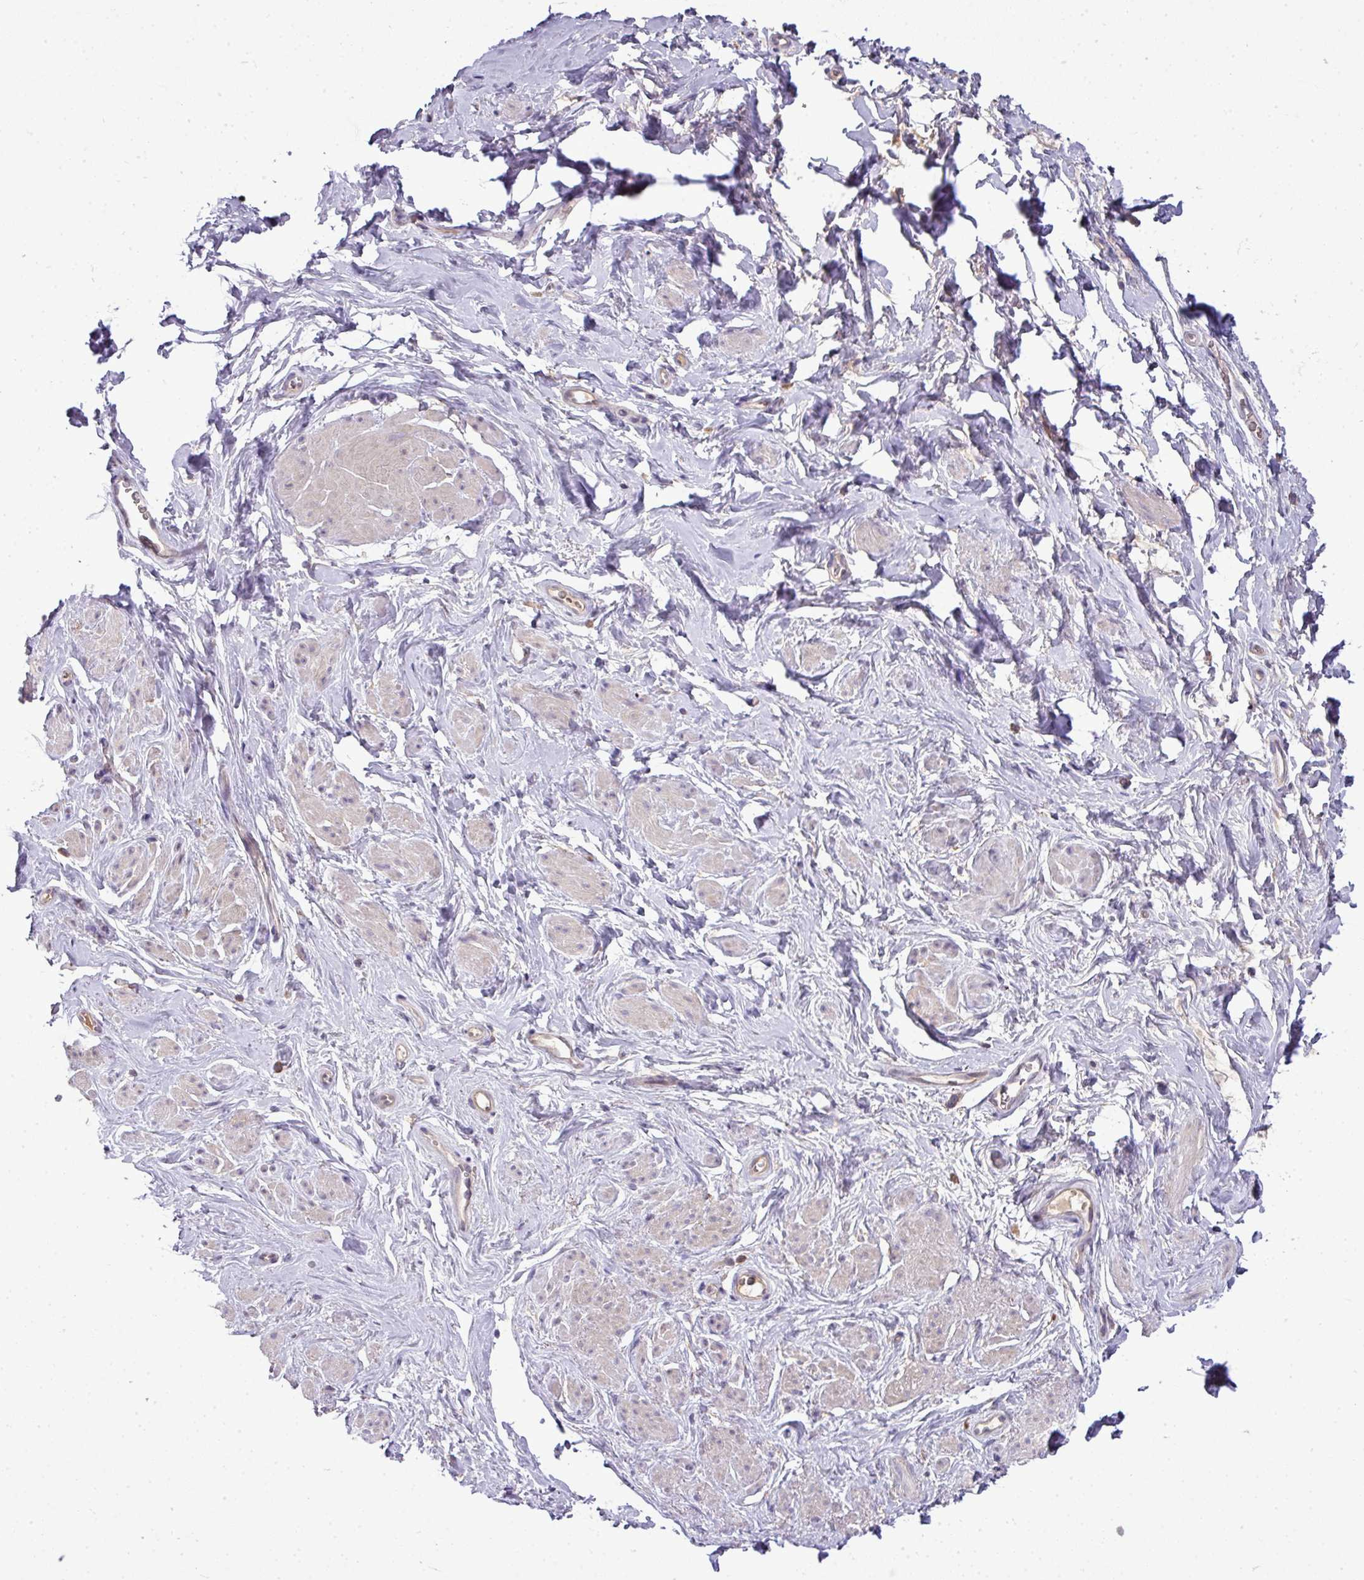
{"staining": {"intensity": "negative", "quantity": "none", "location": "none"}, "tissue": "smooth muscle", "cell_type": "Smooth muscle cells", "image_type": "normal", "snomed": [{"axis": "morphology", "description": "Normal tissue, NOS"}, {"axis": "topography", "description": "Smooth muscle"}, {"axis": "topography", "description": "Peripheral nerve tissue"}], "caption": "Smooth muscle was stained to show a protein in brown. There is no significant expression in smooth muscle cells. (Brightfield microscopy of DAB IHC at high magnification).", "gene": "STAT5A", "patient": {"sex": "male", "age": 69}}